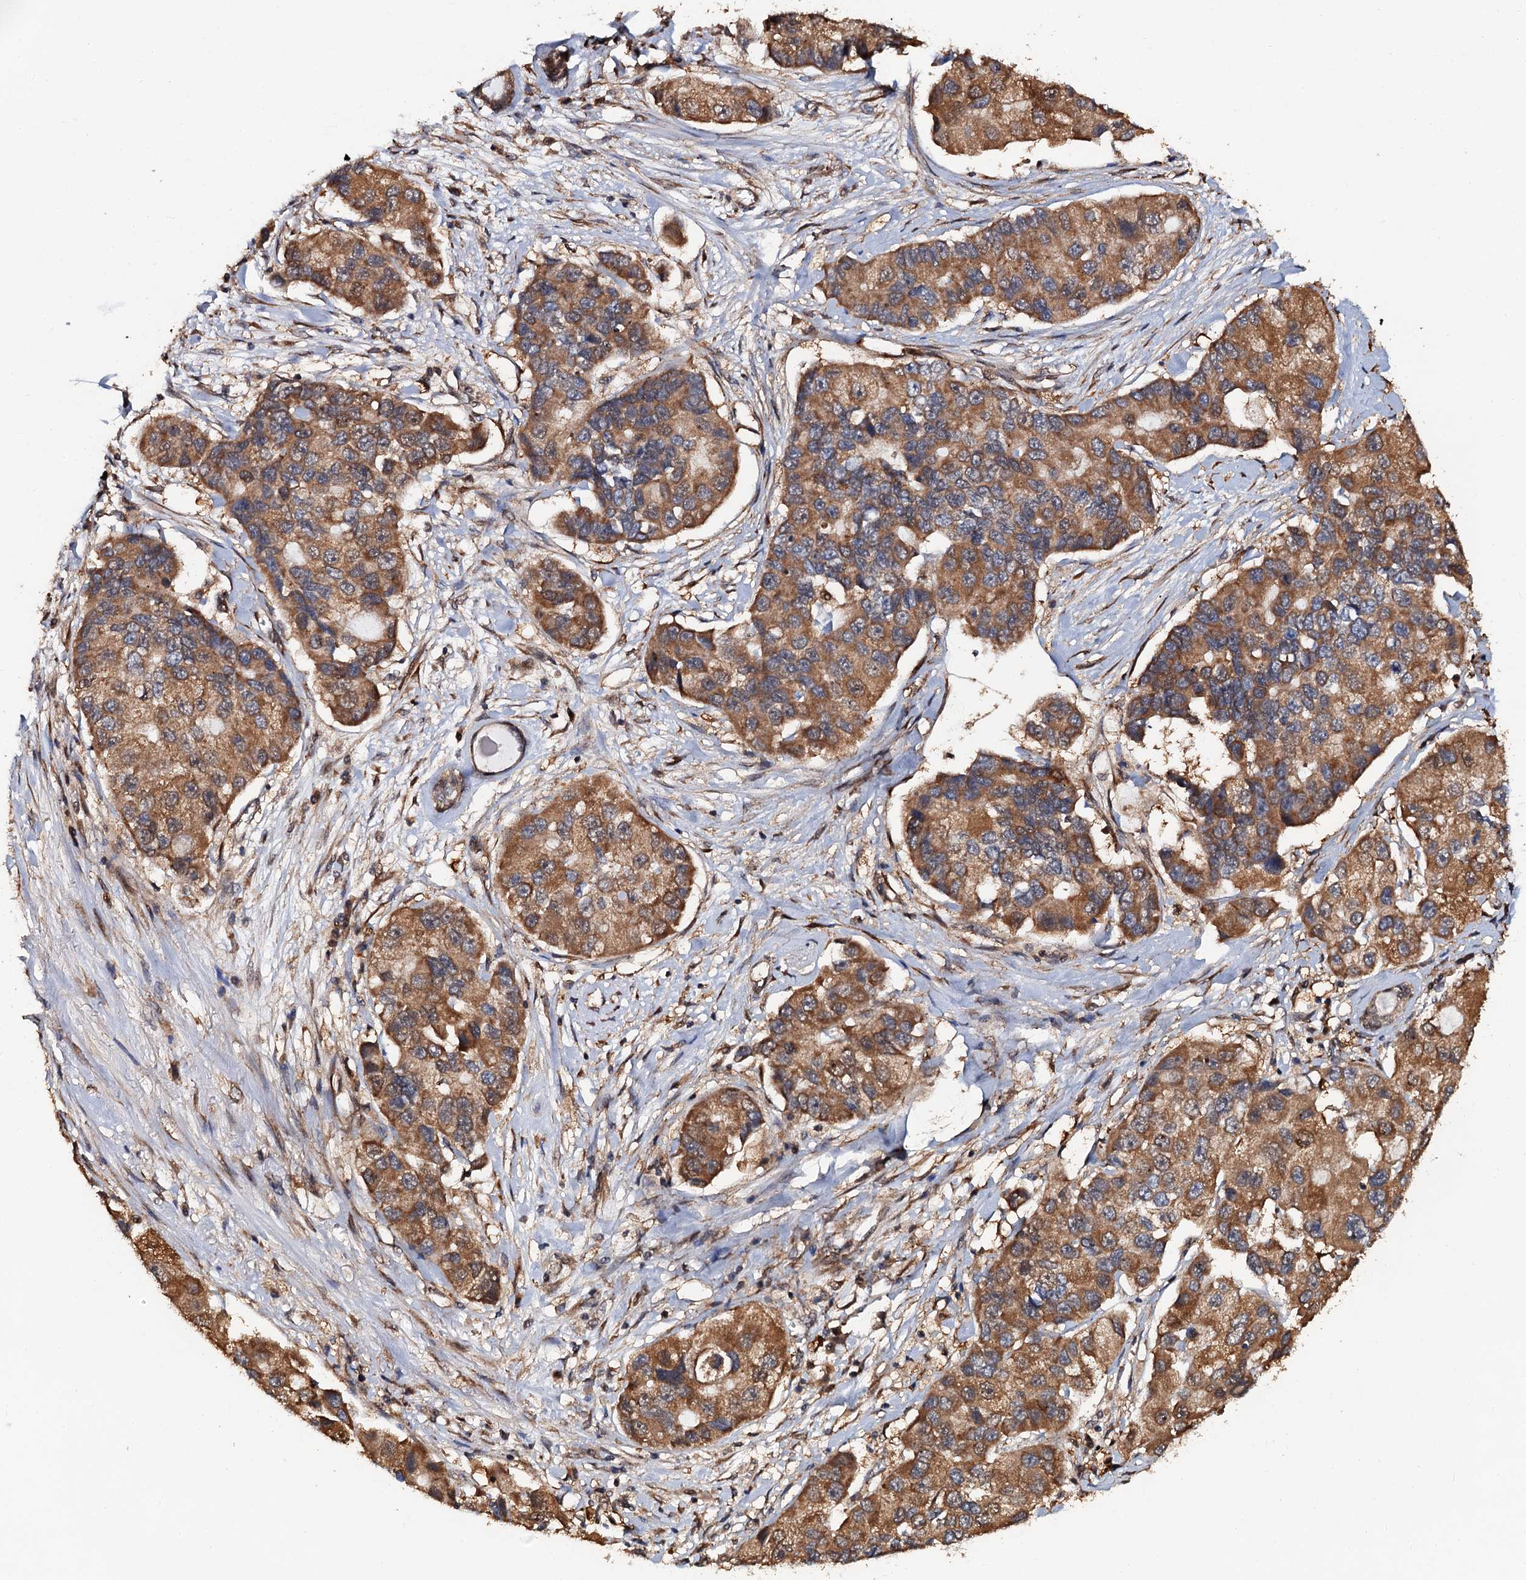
{"staining": {"intensity": "moderate", "quantity": ">75%", "location": "cytoplasmic/membranous"}, "tissue": "lung cancer", "cell_type": "Tumor cells", "image_type": "cancer", "snomed": [{"axis": "morphology", "description": "Adenocarcinoma, NOS"}, {"axis": "topography", "description": "Lung"}], "caption": "Lung adenocarcinoma stained for a protein exhibits moderate cytoplasmic/membranous positivity in tumor cells.", "gene": "MIER2", "patient": {"sex": "female", "age": 54}}